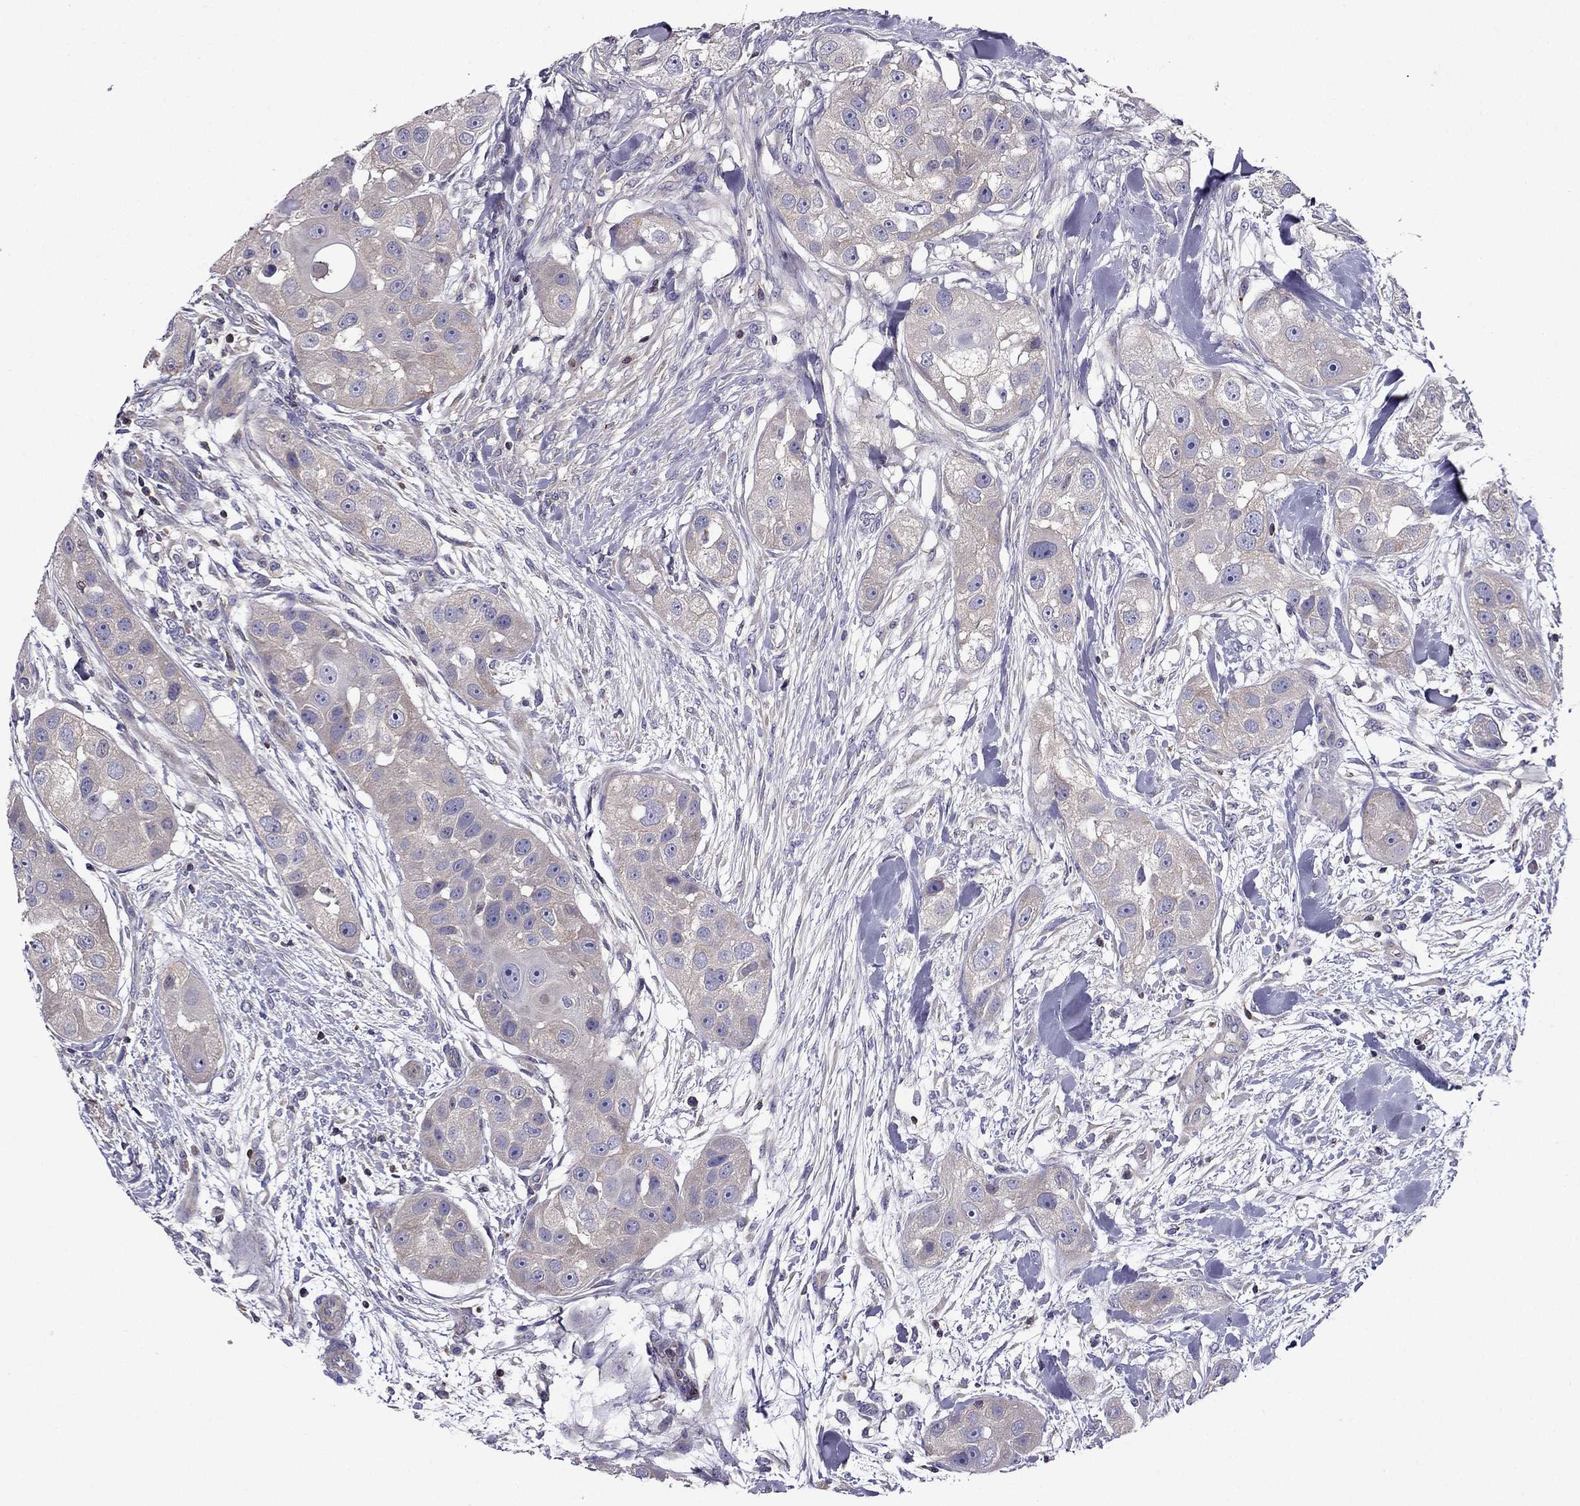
{"staining": {"intensity": "weak", "quantity": "<25%", "location": "cytoplasmic/membranous"}, "tissue": "head and neck cancer", "cell_type": "Tumor cells", "image_type": "cancer", "snomed": [{"axis": "morphology", "description": "Squamous cell carcinoma, NOS"}, {"axis": "topography", "description": "Head-Neck"}], "caption": "Protein analysis of squamous cell carcinoma (head and neck) exhibits no significant staining in tumor cells.", "gene": "AAK1", "patient": {"sex": "male", "age": 51}}